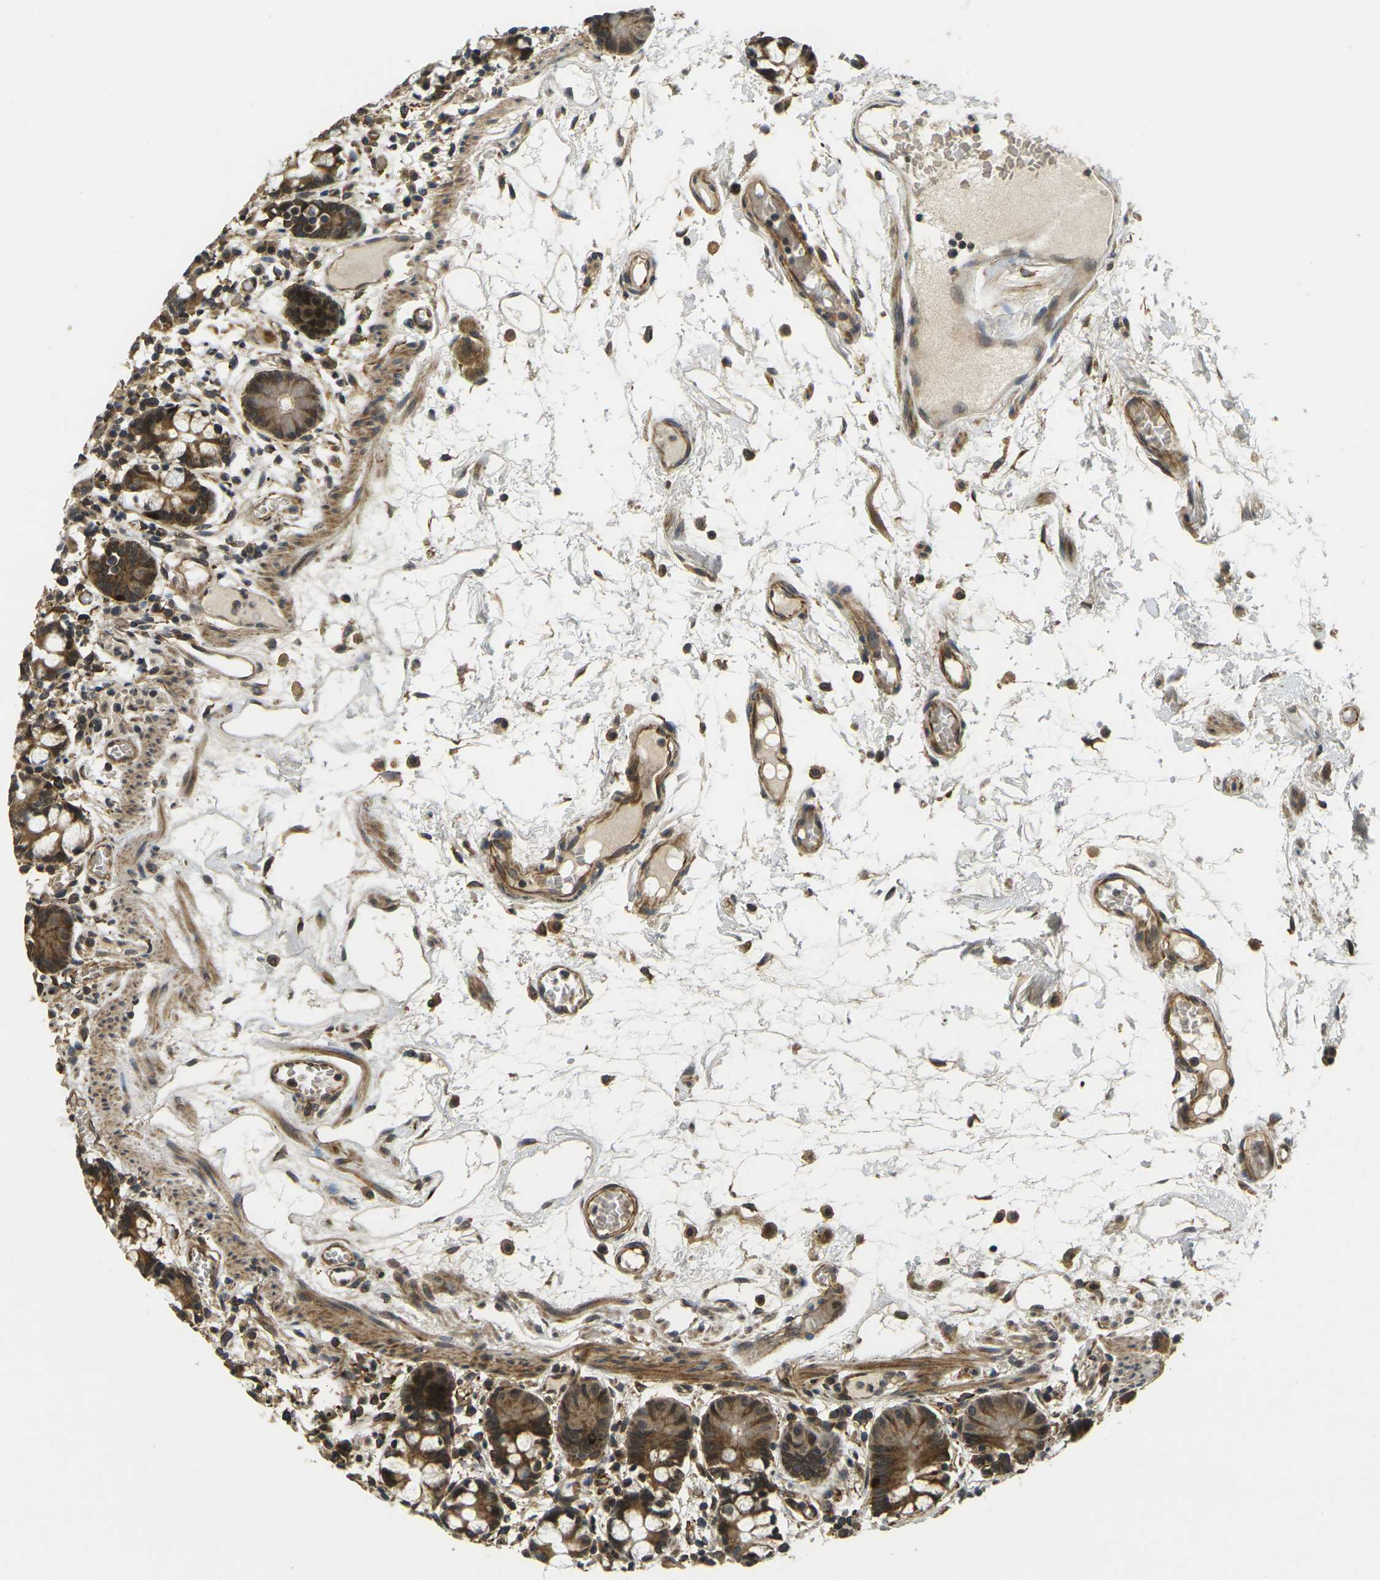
{"staining": {"intensity": "strong", "quantity": ">75%", "location": "cytoplasmic/membranous"}, "tissue": "small intestine", "cell_type": "Glandular cells", "image_type": "normal", "snomed": [{"axis": "morphology", "description": "Normal tissue, NOS"}, {"axis": "morphology", "description": "Cystadenocarcinoma, serous, Metastatic site"}, {"axis": "topography", "description": "Small intestine"}], "caption": "Strong cytoplasmic/membranous protein expression is appreciated in approximately >75% of glandular cells in small intestine. (Stains: DAB in brown, nuclei in blue, Microscopy: brightfield microscopy at high magnification).", "gene": "FUT11", "patient": {"sex": "female", "age": 61}}